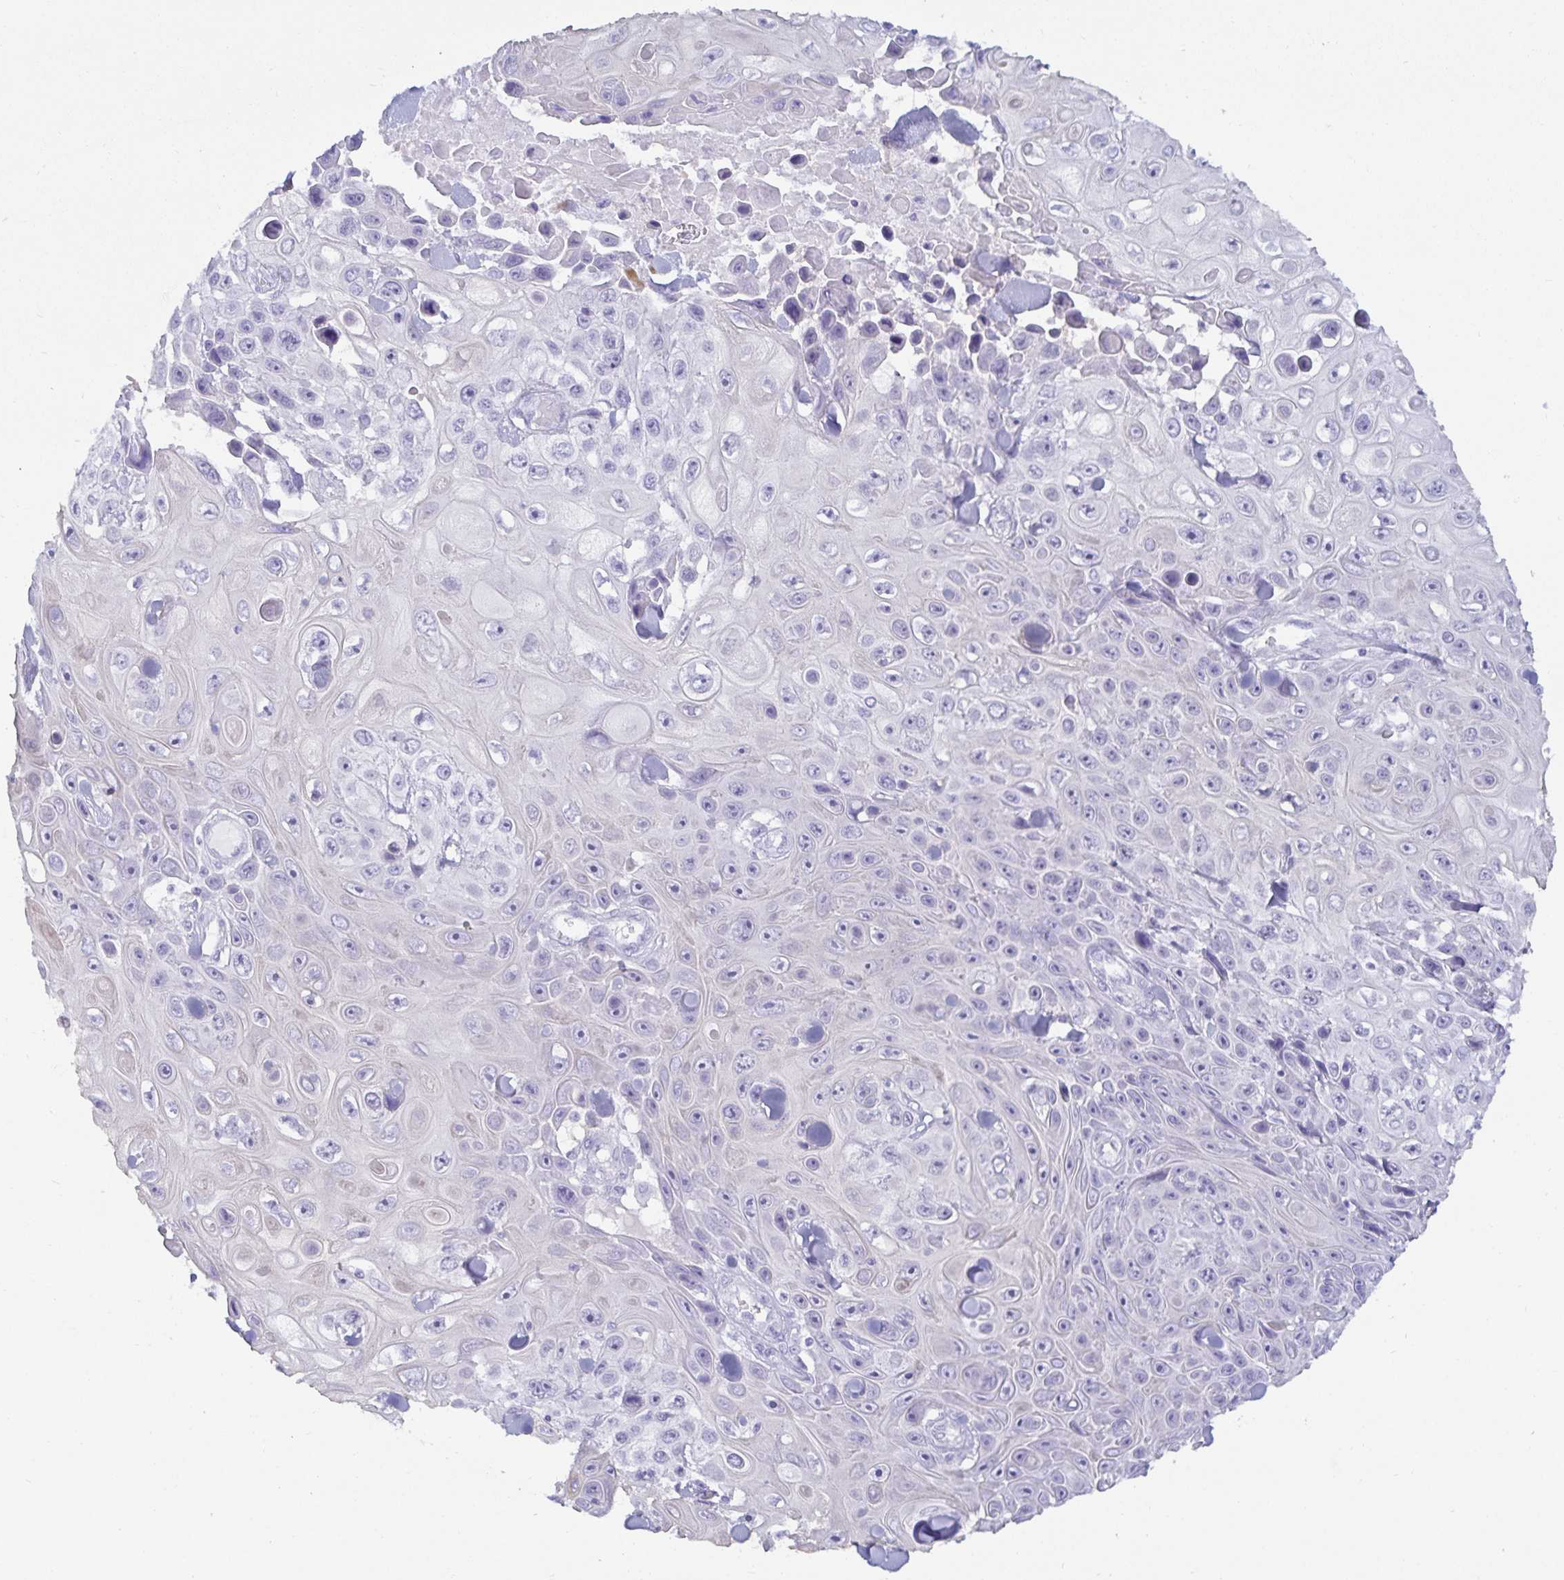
{"staining": {"intensity": "negative", "quantity": "none", "location": "none"}, "tissue": "skin cancer", "cell_type": "Tumor cells", "image_type": "cancer", "snomed": [{"axis": "morphology", "description": "Squamous cell carcinoma, NOS"}, {"axis": "topography", "description": "Skin"}], "caption": "Immunohistochemistry micrograph of skin cancer (squamous cell carcinoma) stained for a protein (brown), which displays no expression in tumor cells.", "gene": "MON2", "patient": {"sex": "male", "age": 82}}